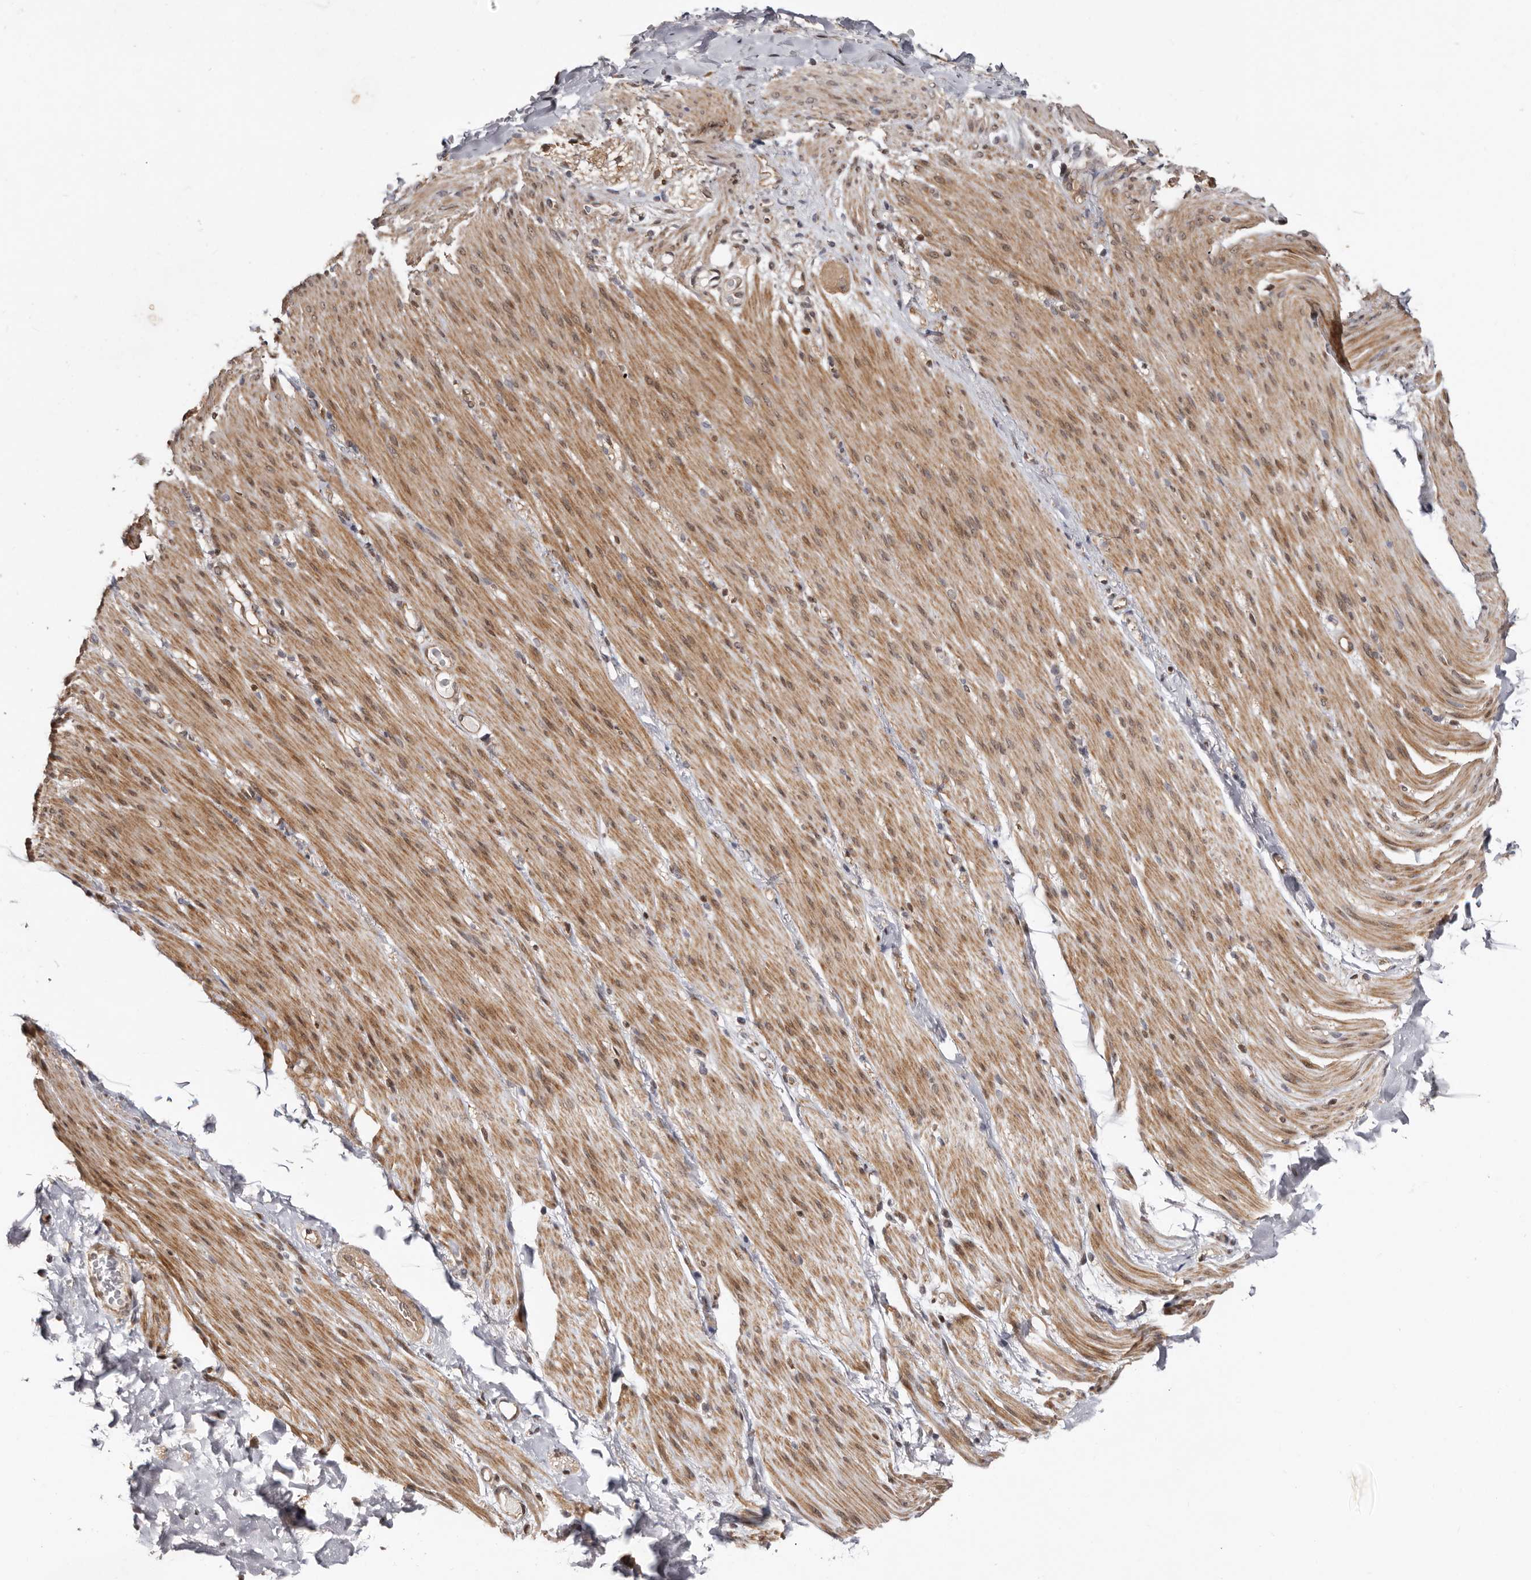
{"staining": {"intensity": "moderate", "quantity": ">75%", "location": "cytoplasmic/membranous,nuclear"}, "tissue": "smooth muscle", "cell_type": "Smooth muscle cells", "image_type": "normal", "snomed": [{"axis": "morphology", "description": "Normal tissue, NOS"}, {"axis": "topography", "description": "Colon"}, {"axis": "topography", "description": "Peripheral nerve tissue"}], "caption": "A high-resolution micrograph shows immunohistochemistry staining of unremarkable smooth muscle, which reveals moderate cytoplasmic/membranous,nuclear staining in approximately >75% of smooth muscle cells.", "gene": "SBDS", "patient": {"sex": "female", "age": 61}}